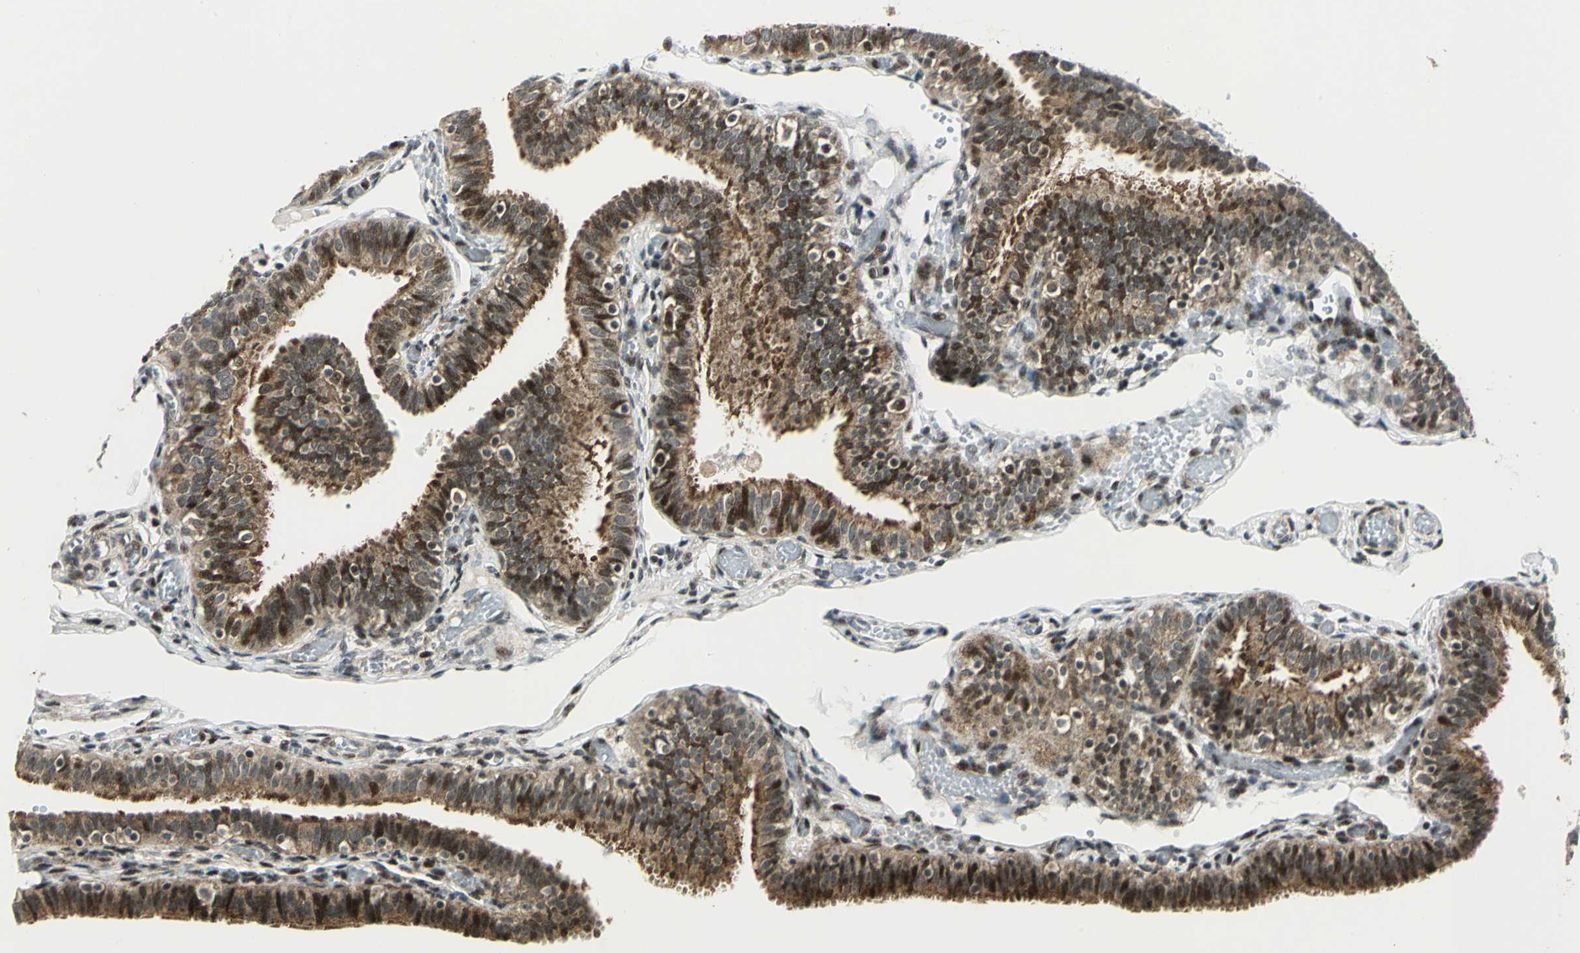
{"staining": {"intensity": "moderate", "quantity": ">75%", "location": "cytoplasmic/membranous,nuclear"}, "tissue": "fallopian tube", "cell_type": "Glandular cells", "image_type": "normal", "snomed": [{"axis": "morphology", "description": "Normal tissue, NOS"}, {"axis": "topography", "description": "Fallopian tube"}], "caption": "The immunohistochemical stain highlights moderate cytoplasmic/membranous,nuclear positivity in glandular cells of normal fallopian tube. (DAB (3,3'-diaminobenzidine) = brown stain, brightfield microscopy at high magnification).", "gene": "ATP6V1A", "patient": {"sex": "female", "age": 46}}